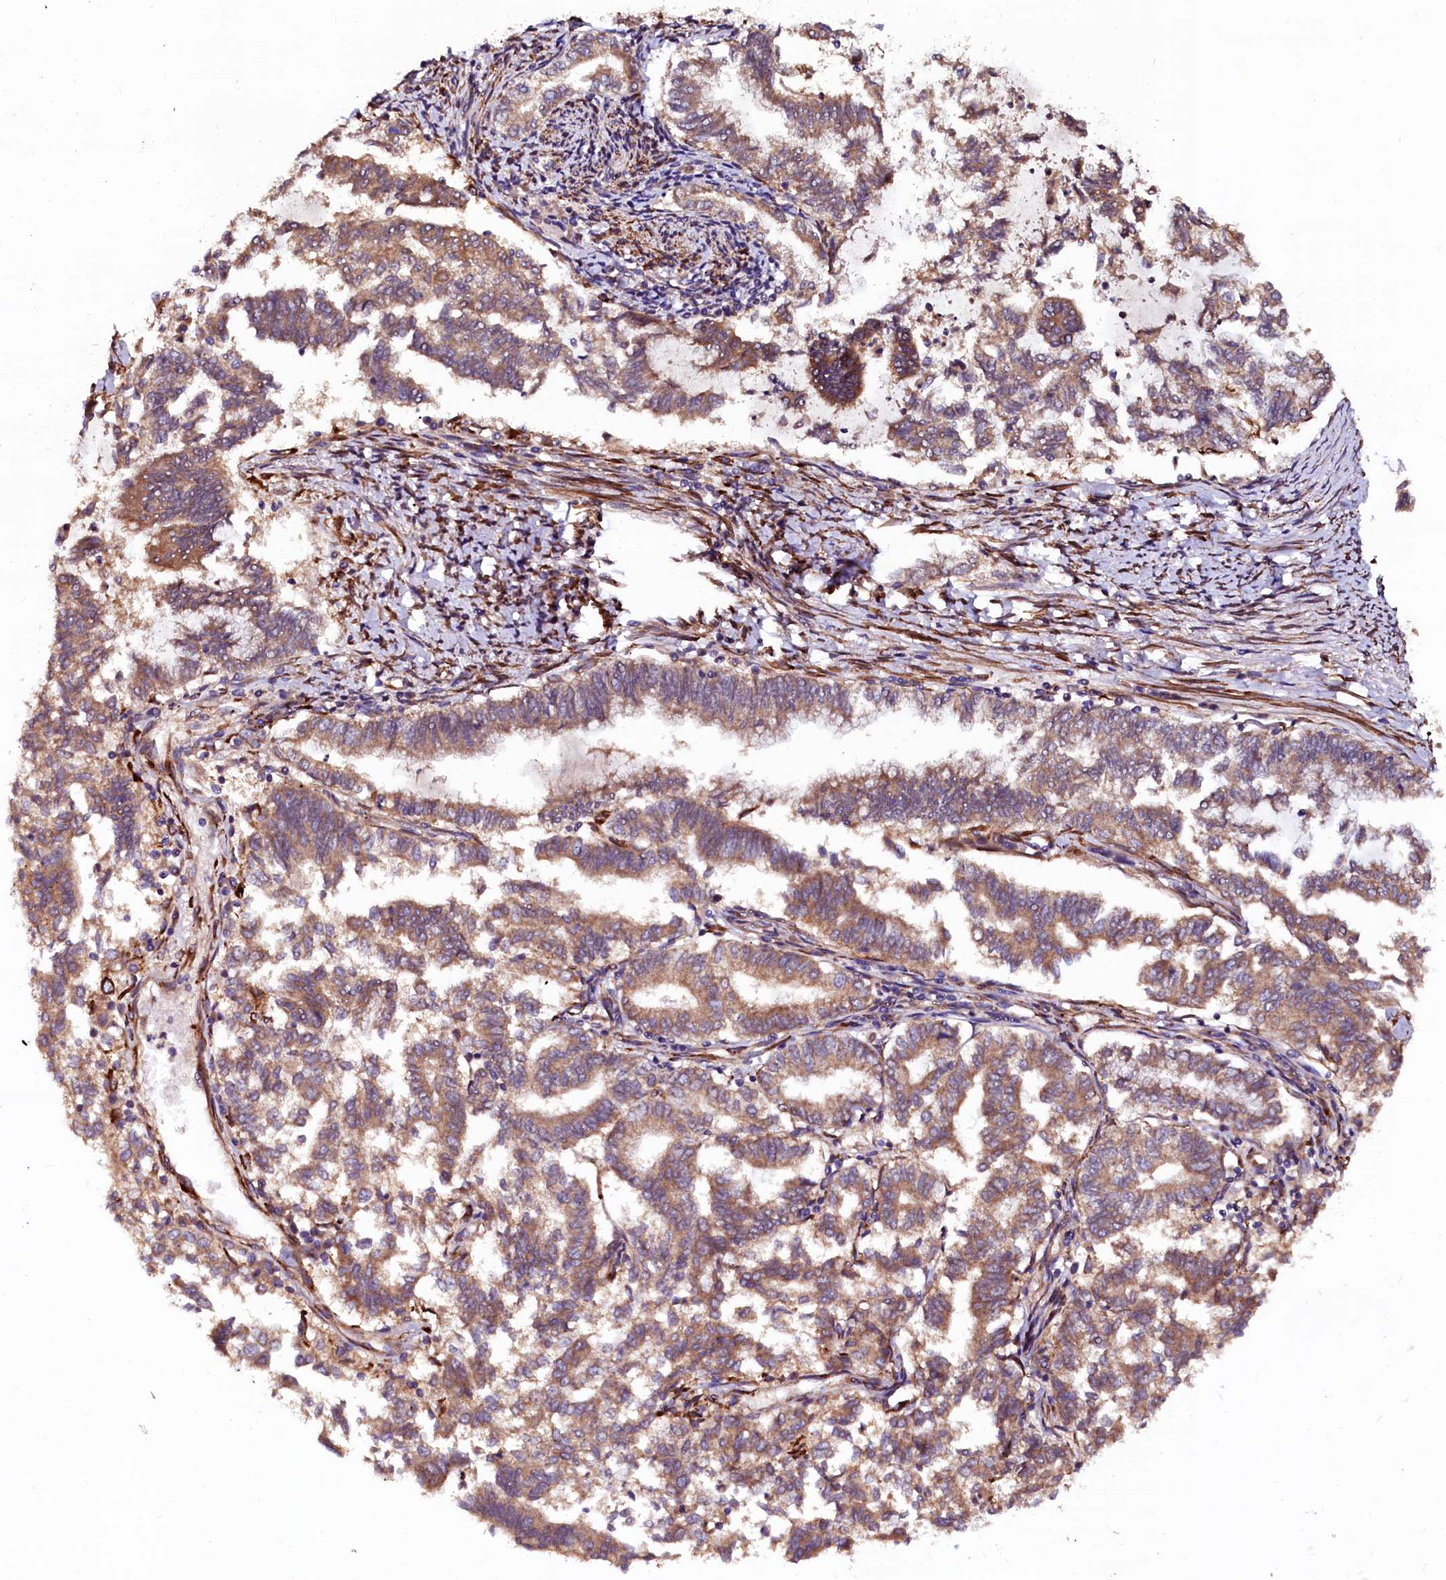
{"staining": {"intensity": "moderate", "quantity": ">75%", "location": "cytoplasmic/membranous"}, "tissue": "endometrial cancer", "cell_type": "Tumor cells", "image_type": "cancer", "snomed": [{"axis": "morphology", "description": "Adenocarcinoma, NOS"}, {"axis": "topography", "description": "Endometrium"}], "caption": "This is a photomicrograph of immunohistochemistry (IHC) staining of endometrial cancer, which shows moderate positivity in the cytoplasmic/membranous of tumor cells.", "gene": "N4BP1", "patient": {"sex": "female", "age": 79}}